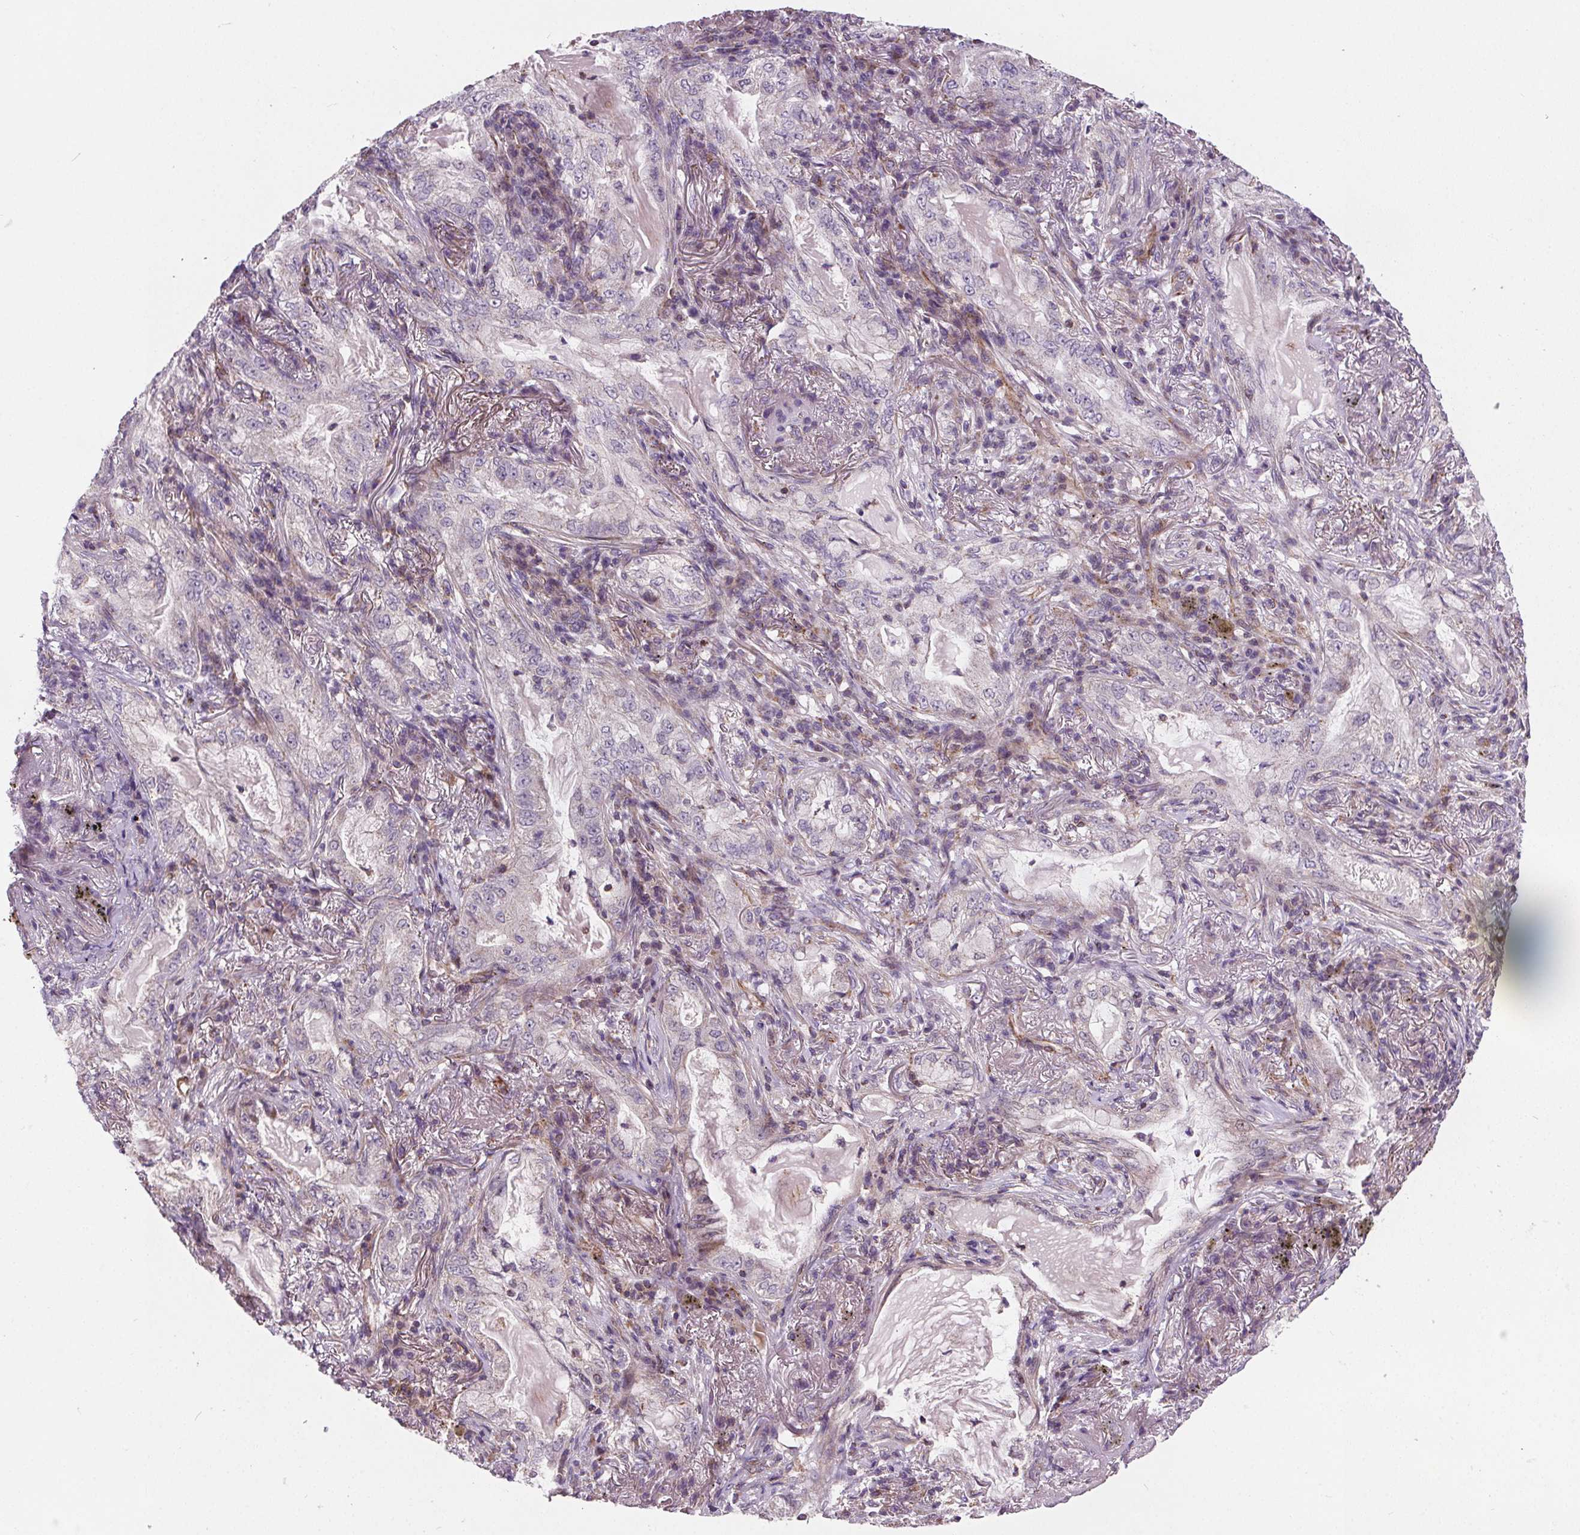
{"staining": {"intensity": "negative", "quantity": "none", "location": "none"}, "tissue": "lung cancer", "cell_type": "Tumor cells", "image_type": "cancer", "snomed": [{"axis": "morphology", "description": "Adenocarcinoma, NOS"}, {"axis": "topography", "description": "Lung"}], "caption": "Protein analysis of lung cancer reveals no significant staining in tumor cells.", "gene": "GOLT1B", "patient": {"sex": "female", "age": 73}}